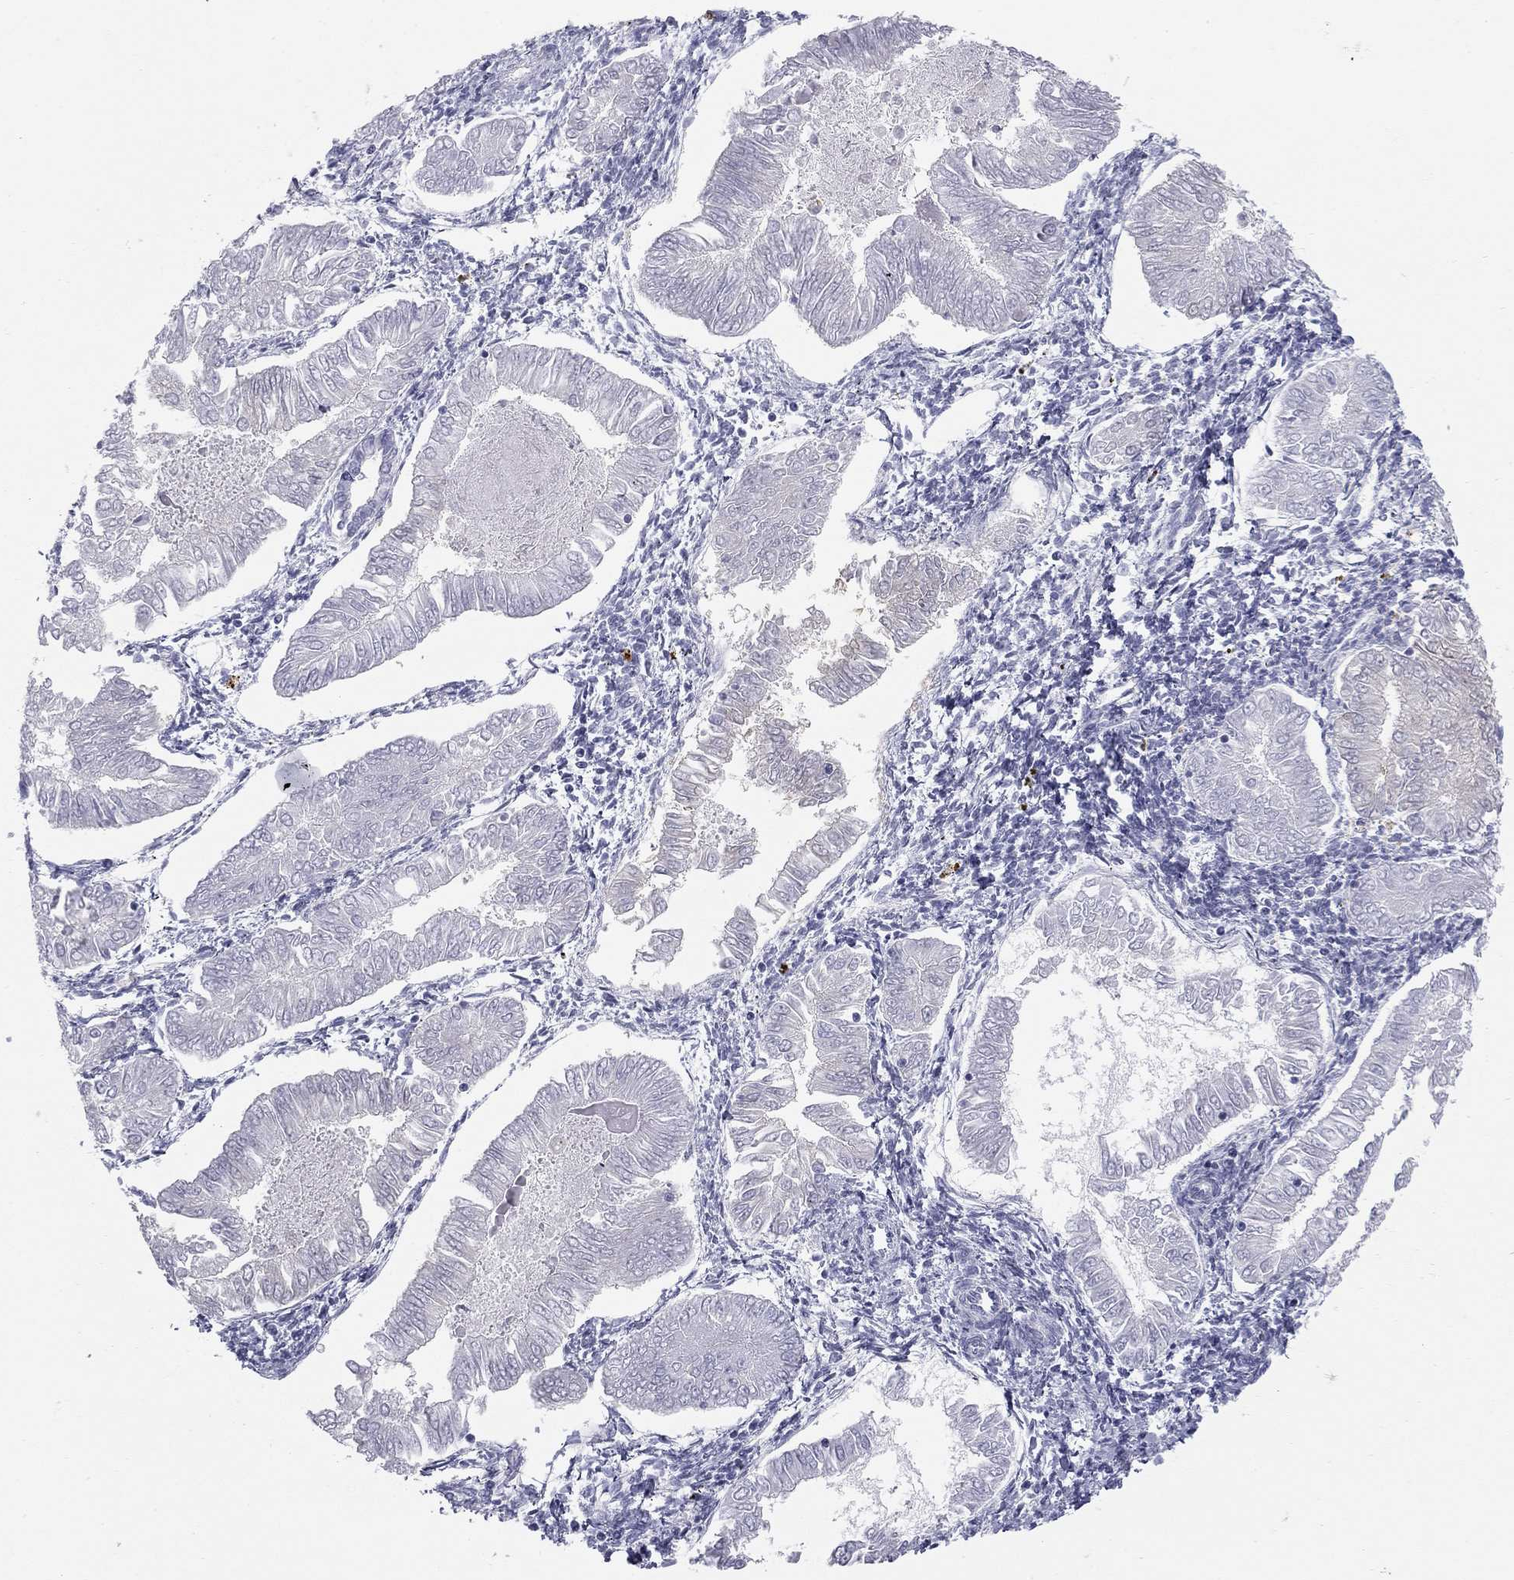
{"staining": {"intensity": "negative", "quantity": "none", "location": "none"}, "tissue": "endometrial cancer", "cell_type": "Tumor cells", "image_type": "cancer", "snomed": [{"axis": "morphology", "description": "Adenocarcinoma, NOS"}, {"axis": "topography", "description": "Endometrium"}], "caption": "An immunohistochemistry (IHC) micrograph of endometrial cancer (adenocarcinoma) is shown. There is no staining in tumor cells of endometrial cancer (adenocarcinoma). (DAB (3,3'-diaminobenzidine) immunohistochemistry, high magnification).", "gene": "SULT2B1", "patient": {"sex": "female", "age": 53}}